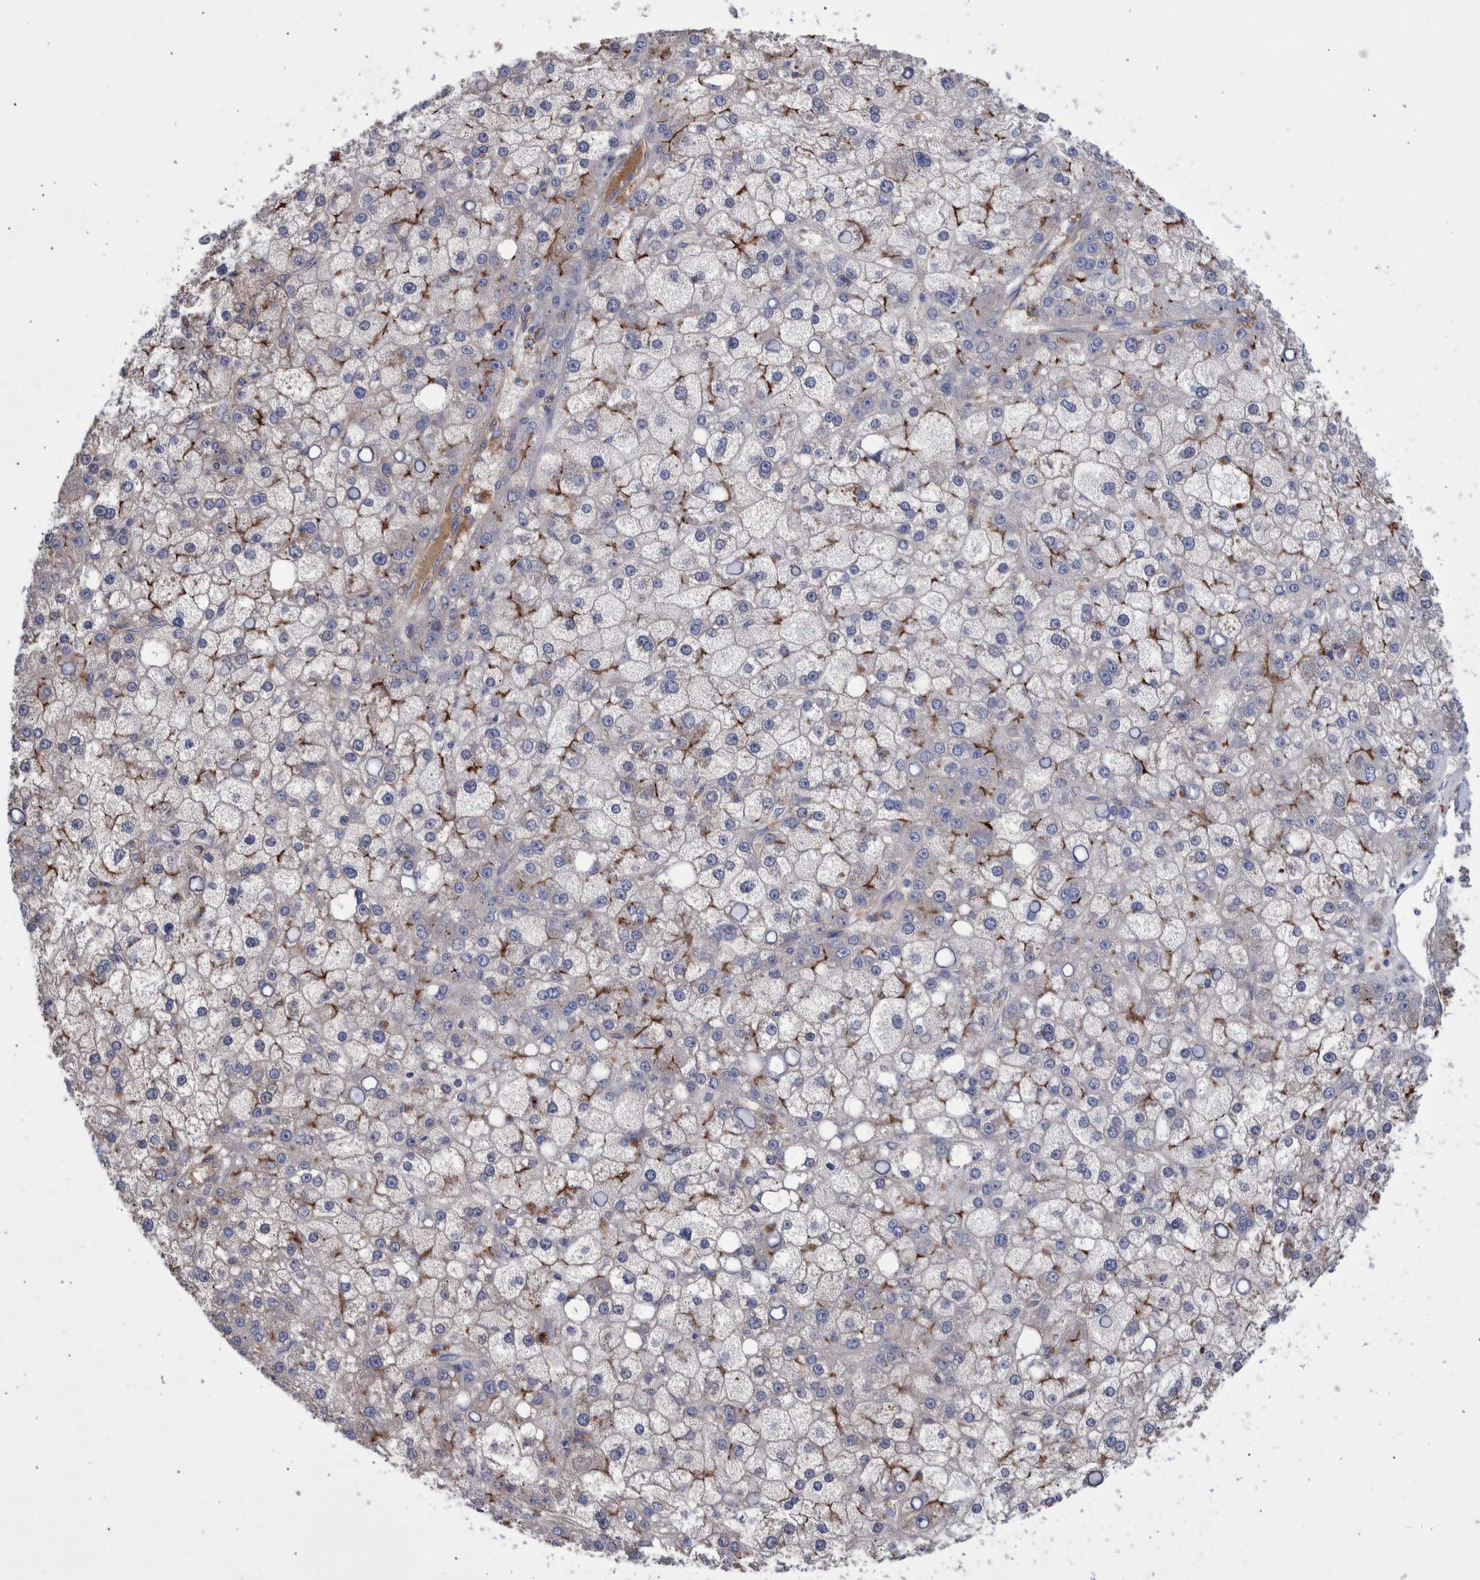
{"staining": {"intensity": "weak", "quantity": "<25%", "location": "cytoplasmic/membranous"}, "tissue": "liver cancer", "cell_type": "Tumor cells", "image_type": "cancer", "snomed": [{"axis": "morphology", "description": "Carcinoma, Hepatocellular, NOS"}, {"axis": "topography", "description": "Liver"}], "caption": "Immunohistochemistry (IHC) photomicrograph of neoplastic tissue: liver cancer stained with DAB (3,3'-diaminobenzidine) exhibits no significant protein staining in tumor cells.", "gene": "DLL4", "patient": {"sex": "male", "age": 67}}